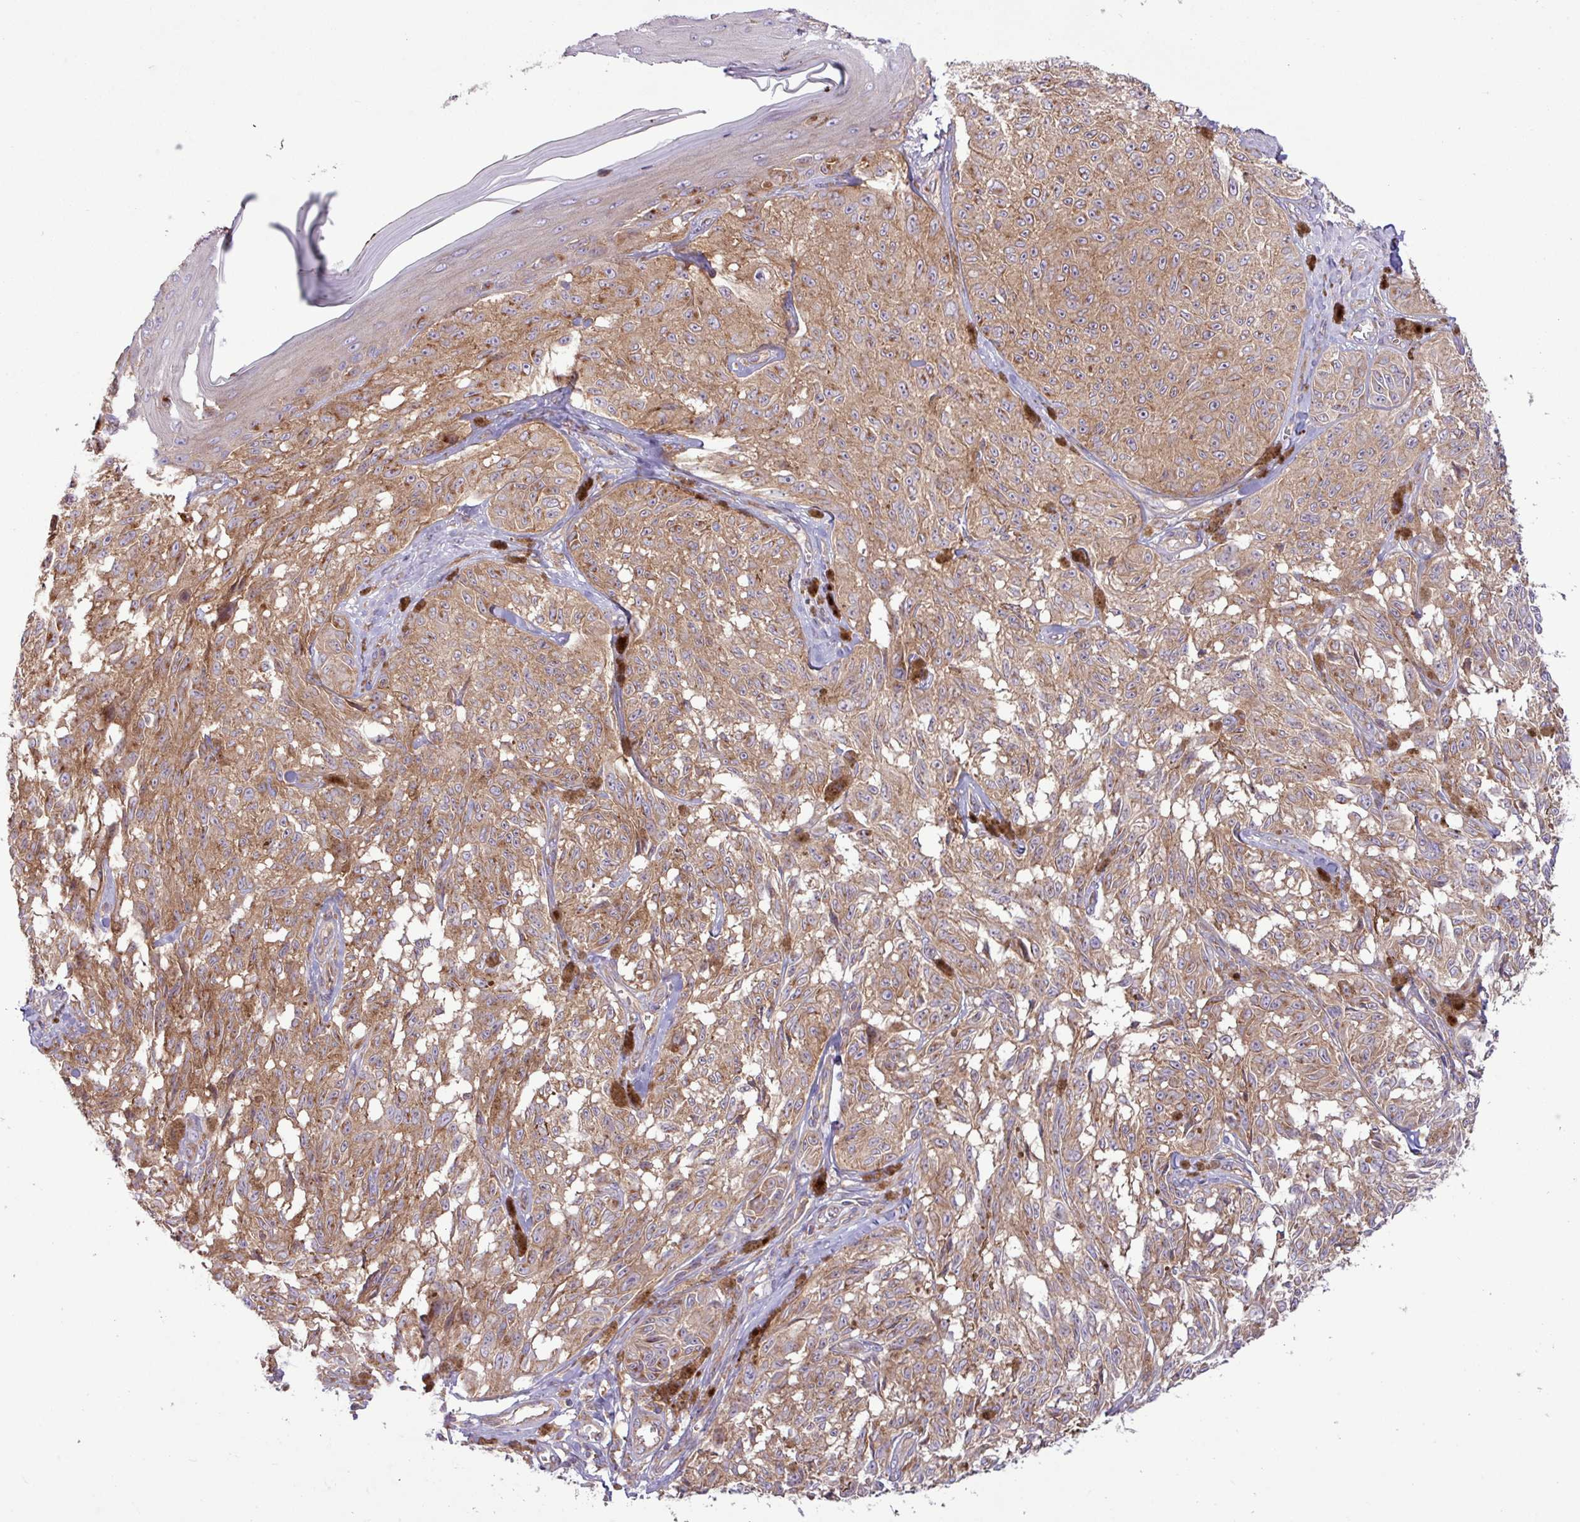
{"staining": {"intensity": "moderate", "quantity": ">75%", "location": "cytoplasmic/membranous"}, "tissue": "melanoma", "cell_type": "Tumor cells", "image_type": "cancer", "snomed": [{"axis": "morphology", "description": "Malignant melanoma, NOS"}, {"axis": "topography", "description": "Skin"}], "caption": "This photomicrograph shows melanoma stained with immunohistochemistry (IHC) to label a protein in brown. The cytoplasmic/membranous of tumor cells show moderate positivity for the protein. Nuclei are counter-stained blue.", "gene": "RAB19", "patient": {"sex": "male", "age": 68}}